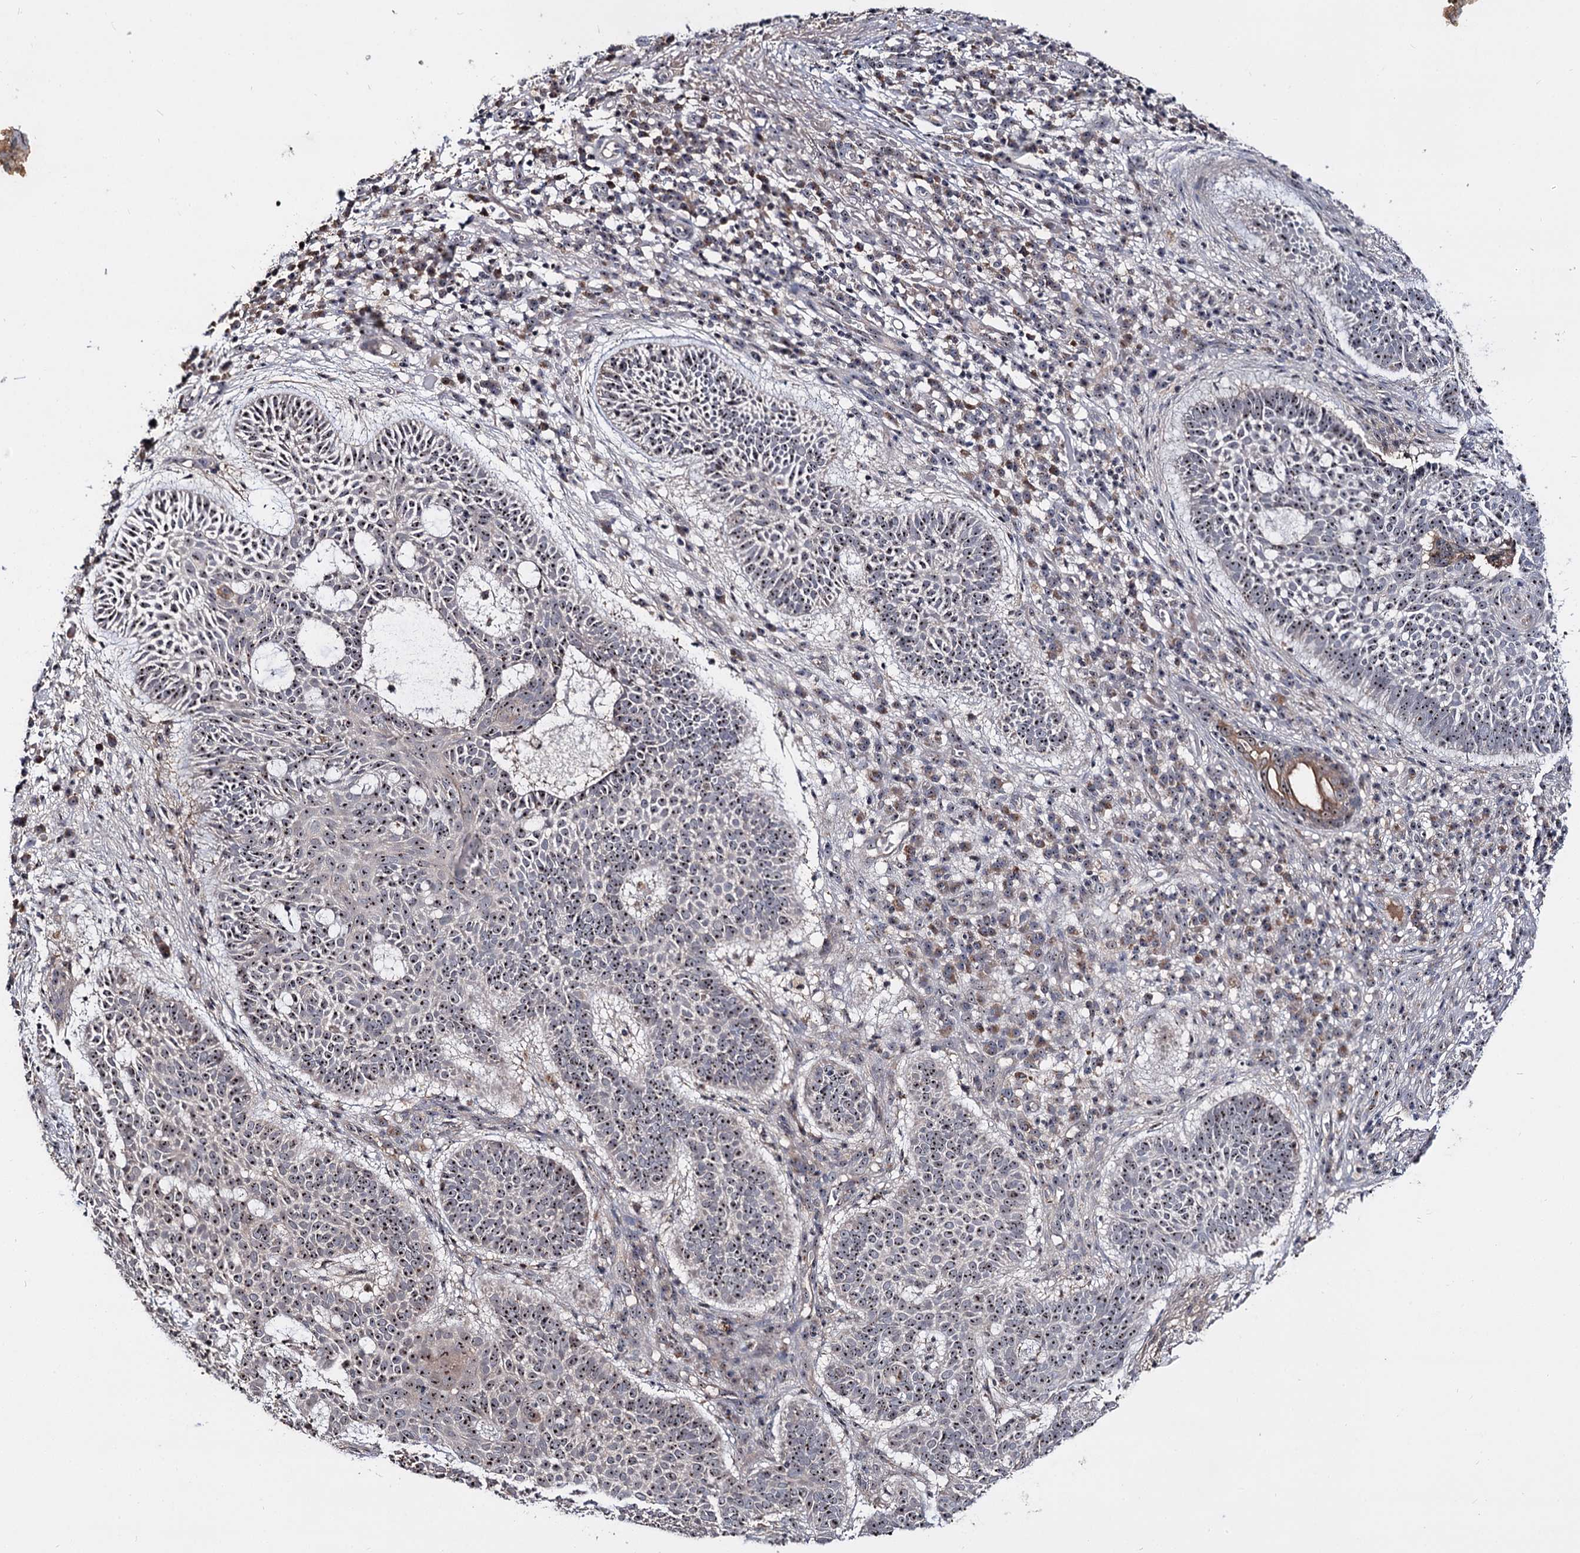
{"staining": {"intensity": "moderate", "quantity": ">75%", "location": "nuclear"}, "tissue": "skin cancer", "cell_type": "Tumor cells", "image_type": "cancer", "snomed": [{"axis": "morphology", "description": "Basal cell carcinoma"}, {"axis": "topography", "description": "Skin"}], "caption": "This histopathology image exhibits skin cancer (basal cell carcinoma) stained with immunohistochemistry to label a protein in brown. The nuclear of tumor cells show moderate positivity for the protein. Nuclei are counter-stained blue.", "gene": "SUPT20H", "patient": {"sex": "male", "age": 85}}